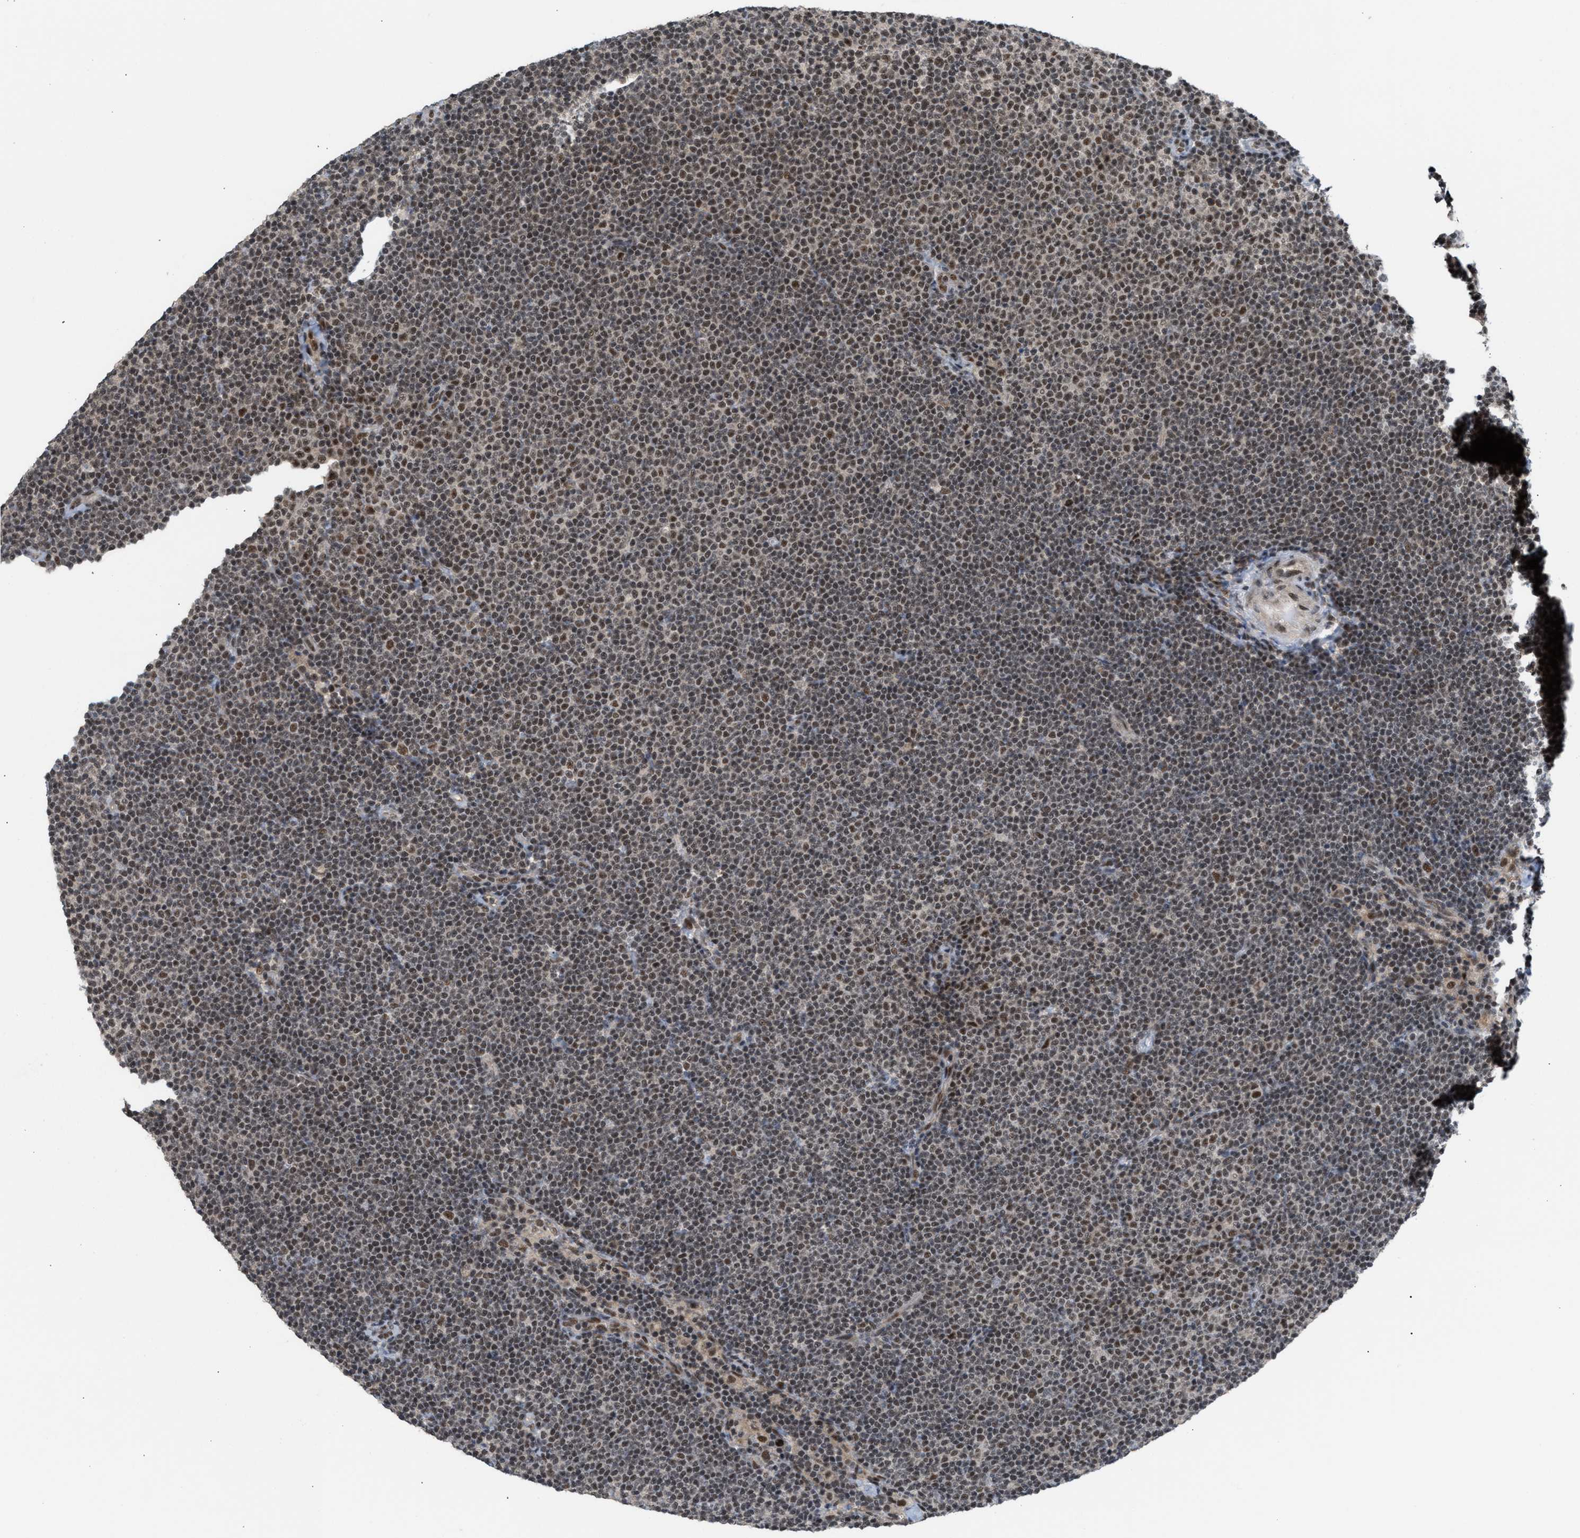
{"staining": {"intensity": "moderate", "quantity": ">75%", "location": "nuclear"}, "tissue": "lymphoma", "cell_type": "Tumor cells", "image_type": "cancer", "snomed": [{"axis": "morphology", "description": "Malignant lymphoma, non-Hodgkin's type, Low grade"}, {"axis": "topography", "description": "Lymph node"}], "caption": "Low-grade malignant lymphoma, non-Hodgkin's type stained with DAB (3,3'-diaminobenzidine) IHC demonstrates medium levels of moderate nuclear expression in approximately >75% of tumor cells. The staining was performed using DAB (3,3'-diaminobenzidine) to visualize the protein expression in brown, while the nuclei were stained in blue with hematoxylin (Magnification: 20x).", "gene": "PRPF4", "patient": {"sex": "female", "age": 53}}